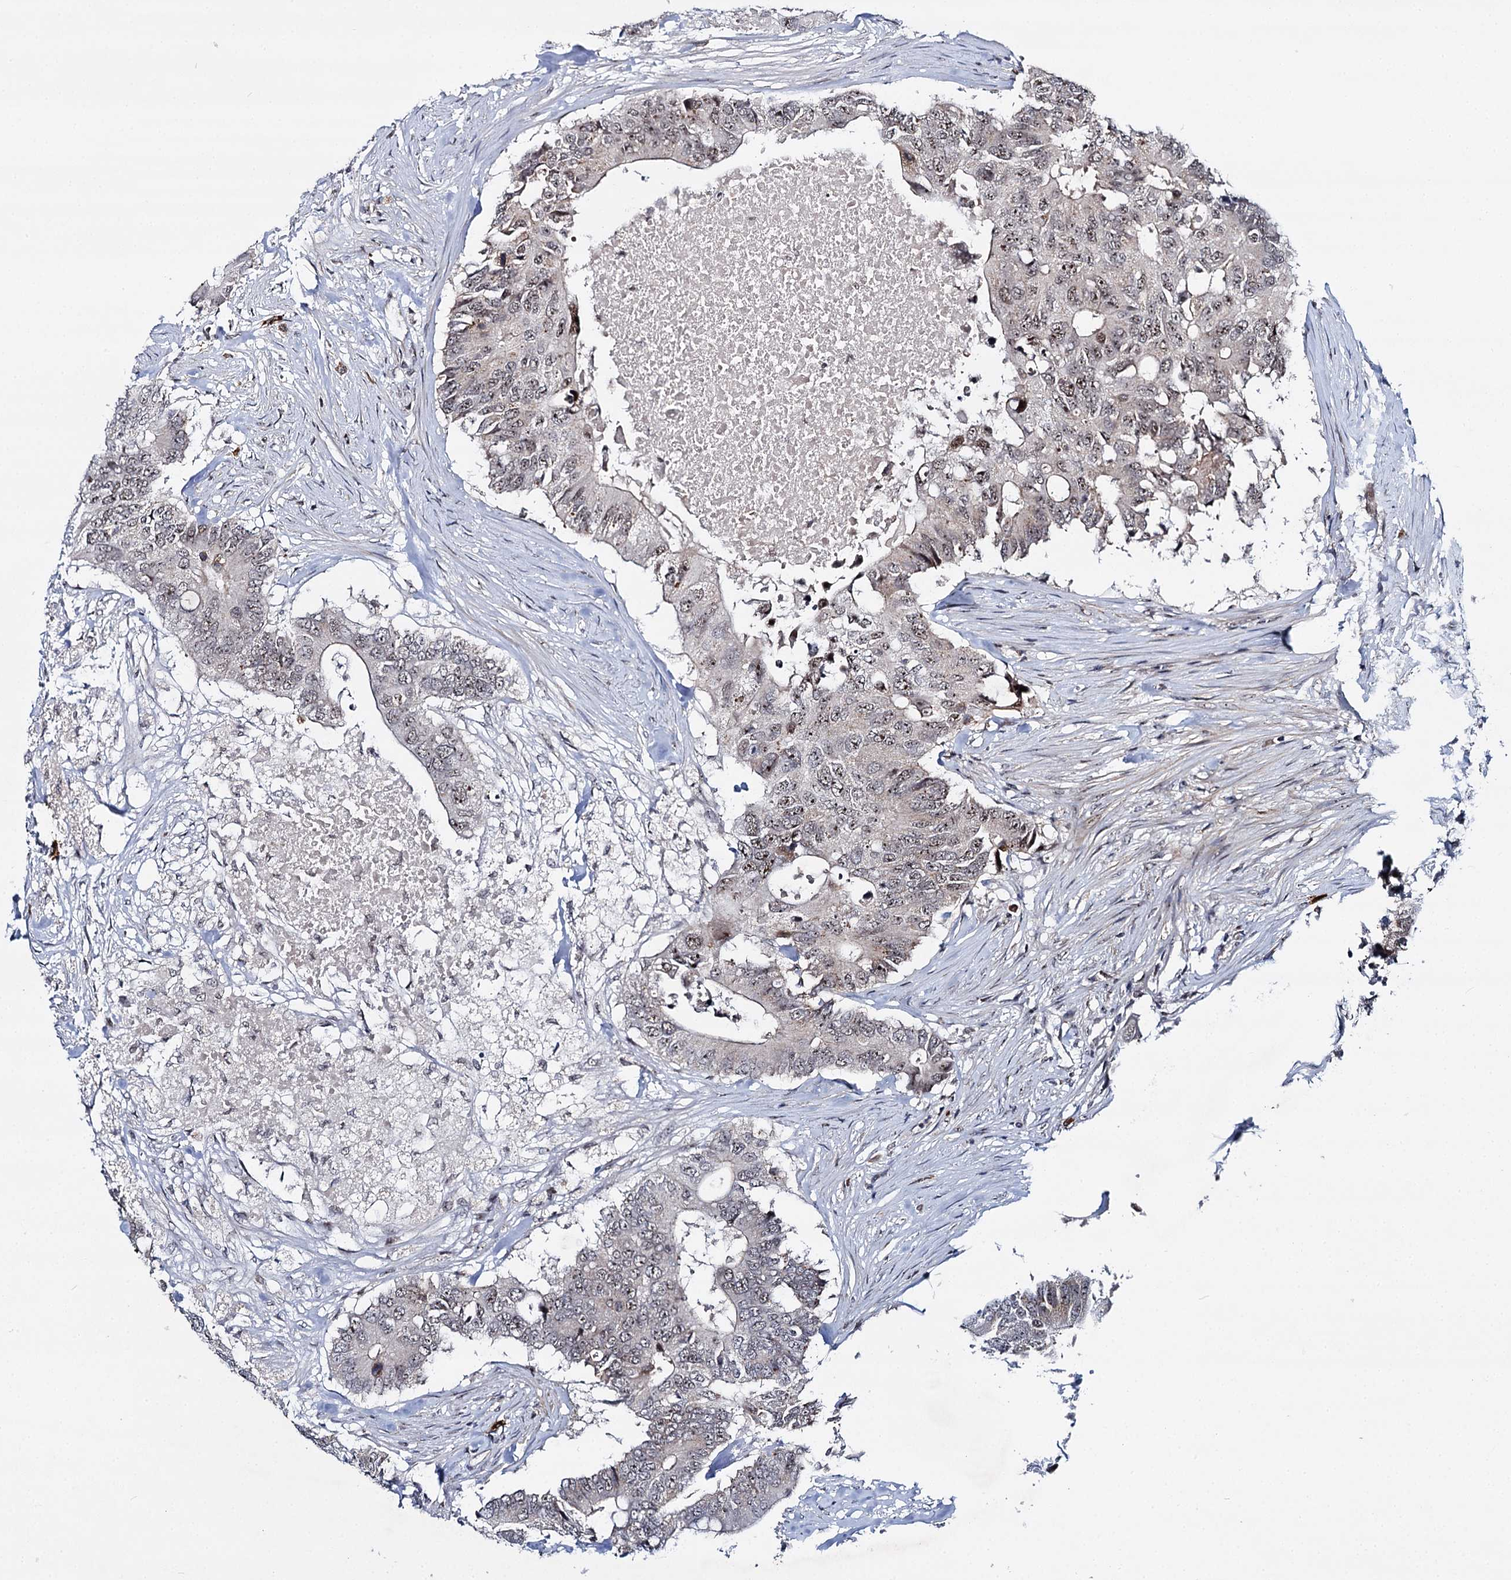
{"staining": {"intensity": "moderate", "quantity": ">75%", "location": "nuclear"}, "tissue": "colorectal cancer", "cell_type": "Tumor cells", "image_type": "cancer", "snomed": [{"axis": "morphology", "description": "Adenocarcinoma, NOS"}, {"axis": "topography", "description": "Colon"}], "caption": "The immunohistochemical stain shows moderate nuclear expression in tumor cells of colorectal adenocarcinoma tissue.", "gene": "BUD13", "patient": {"sex": "male", "age": 71}}